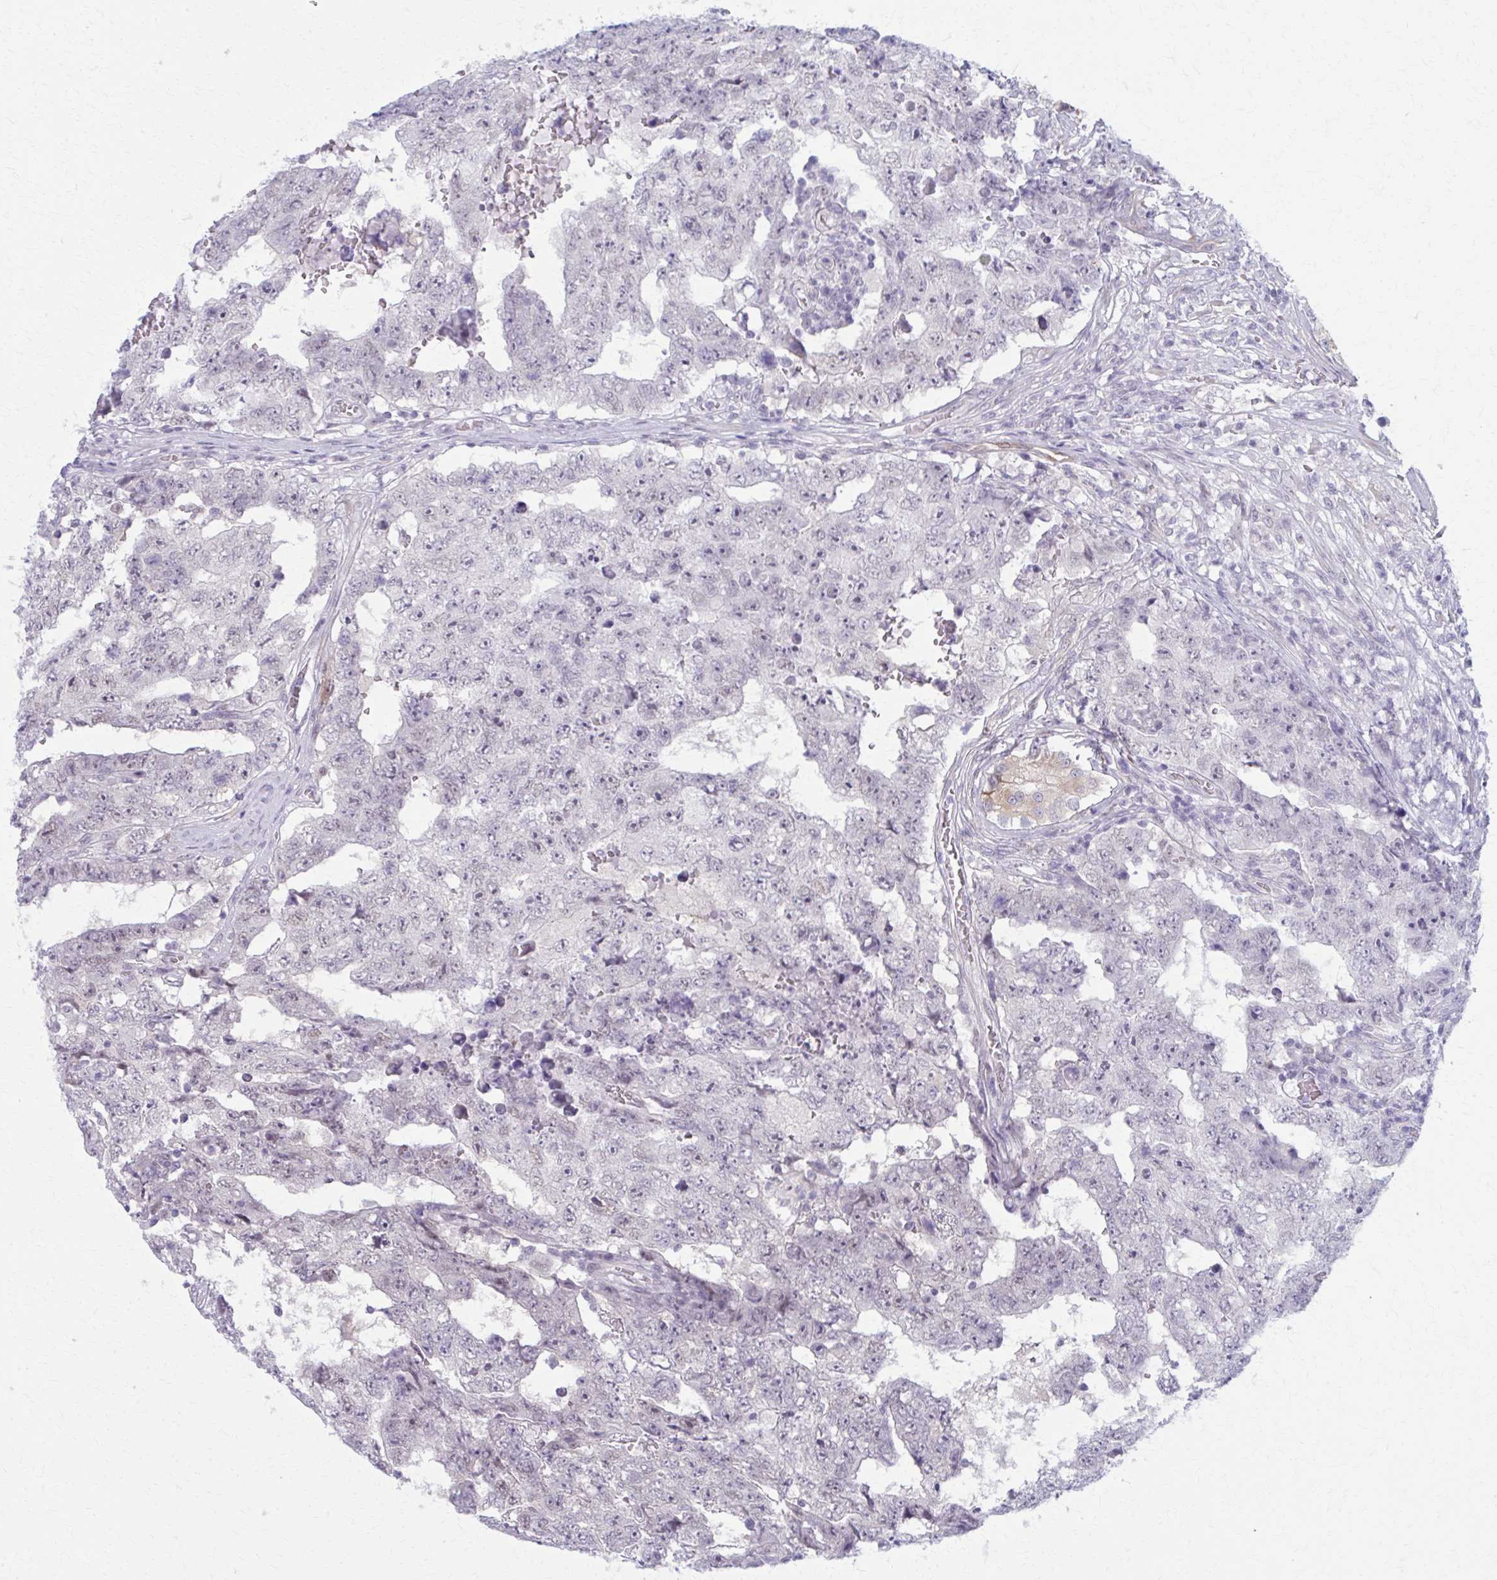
{"staining": {"intensity": "negative", "quantity": "none", "location": "none"}, "tissue": "testis cancer", "cell_type": "Tumor cells", "image_type": "cancer", "snomed": [{"axis": "morphology", "description": "Carcinoma, Embryonal, NOS"}, {"axis": "topography", "description": "Testis"}], "caption": "Testis embryonal carcinoma was stained to show a protein in brown. There is no significant positivity in tumor cells.", "gene": "NUMBL", "patient": {"sex": "male", "age": 25}}